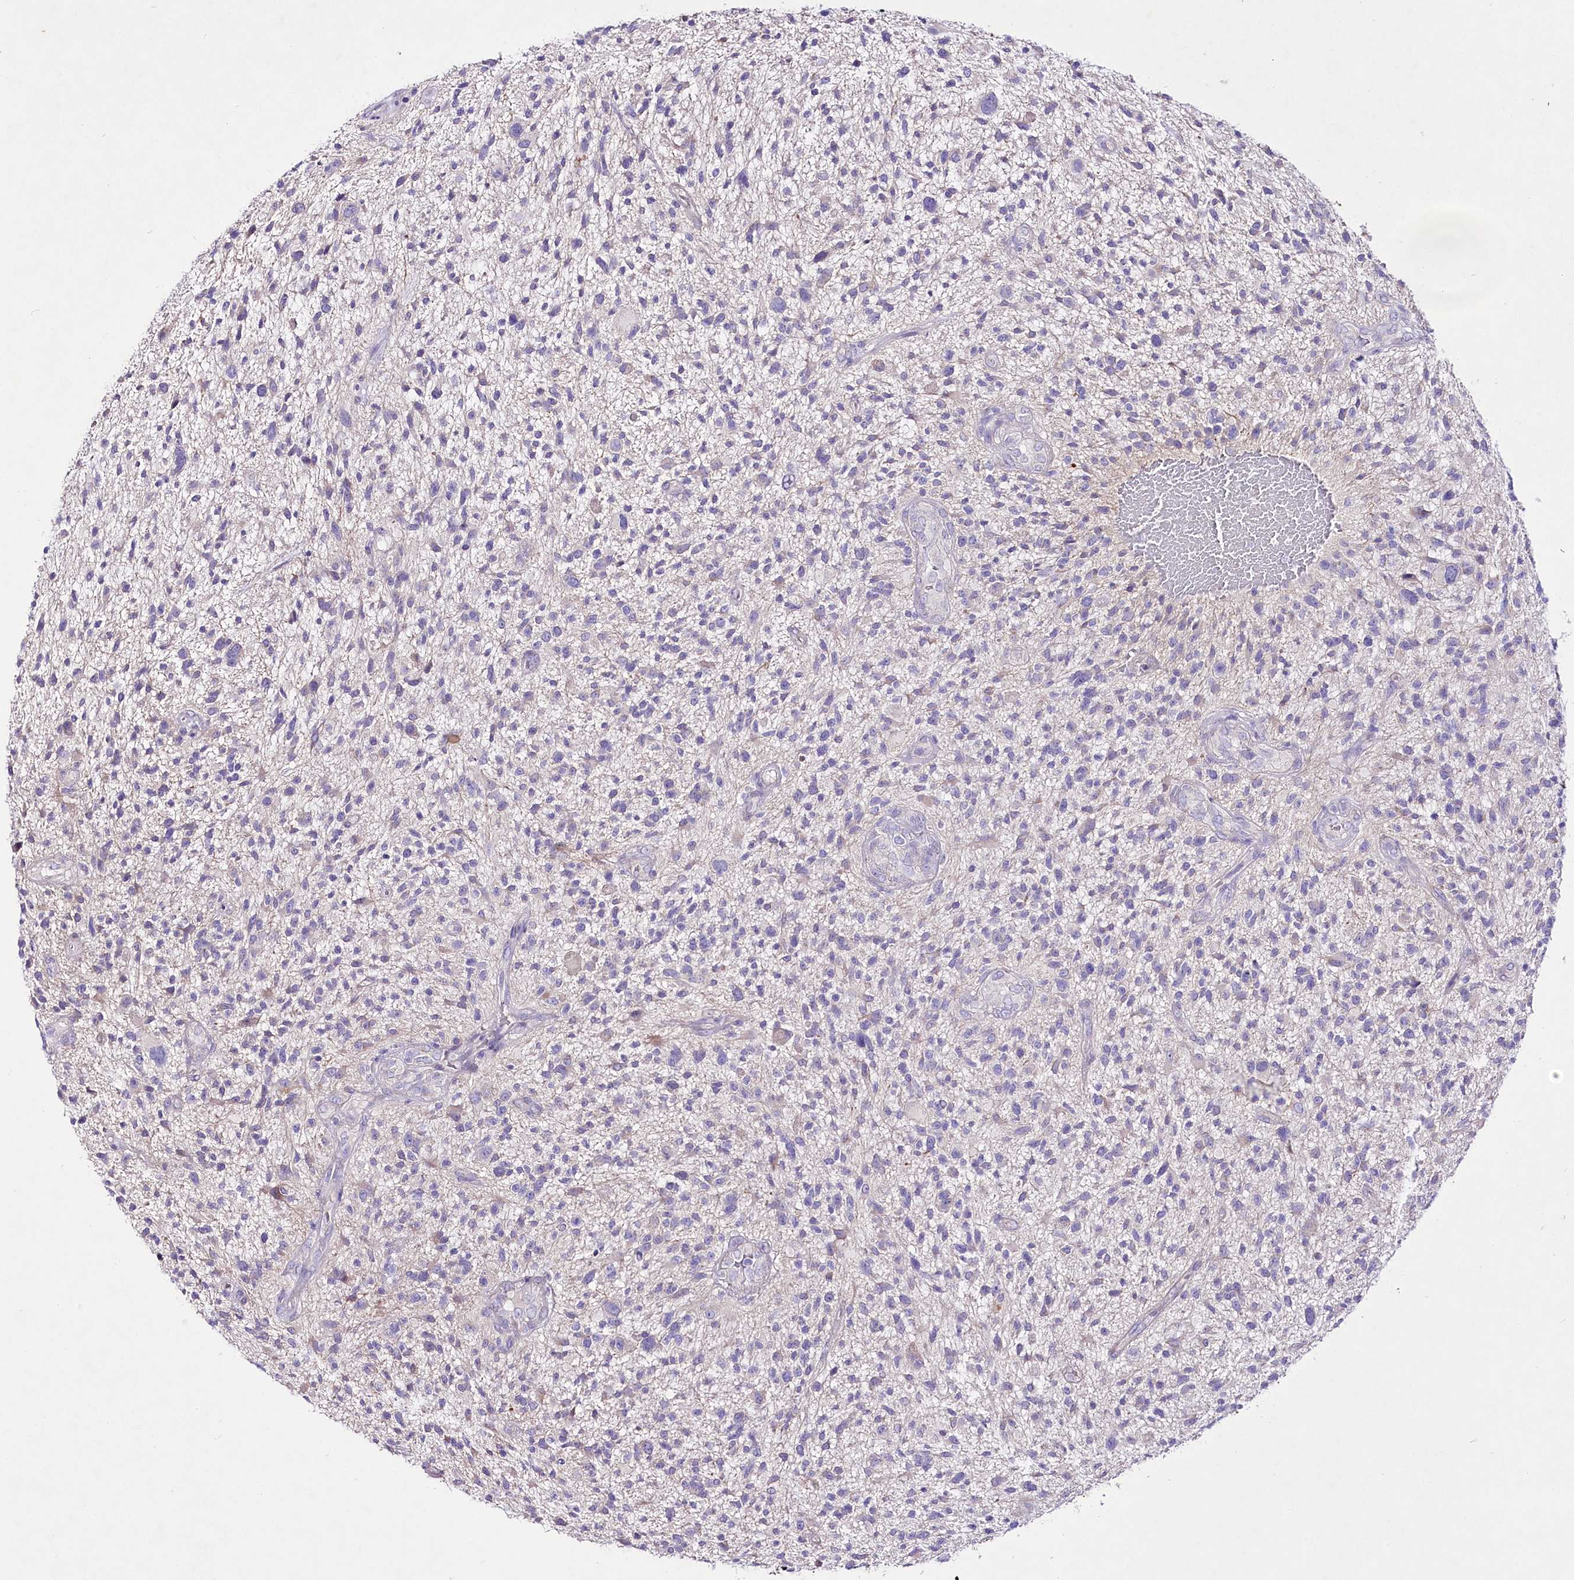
{"staining": {"intensity": "negative", "quantity": "none", "location": "none"}, "tissue": "glioma", "cell_type": "Tumor cells", "image_type": "cancer", "snomed": [{"axis": "morphology", "description": "Glioma, malignant, High grade"}, {"axis": "topography", "description": "Brain"}], "caption": "DAB immunohistochemical staining of human malignant glioma (high-grade) displays no significant staining in tumor cells.", "gene": "LRRC14B", "patient": {"sex": "male", "age": 47}}